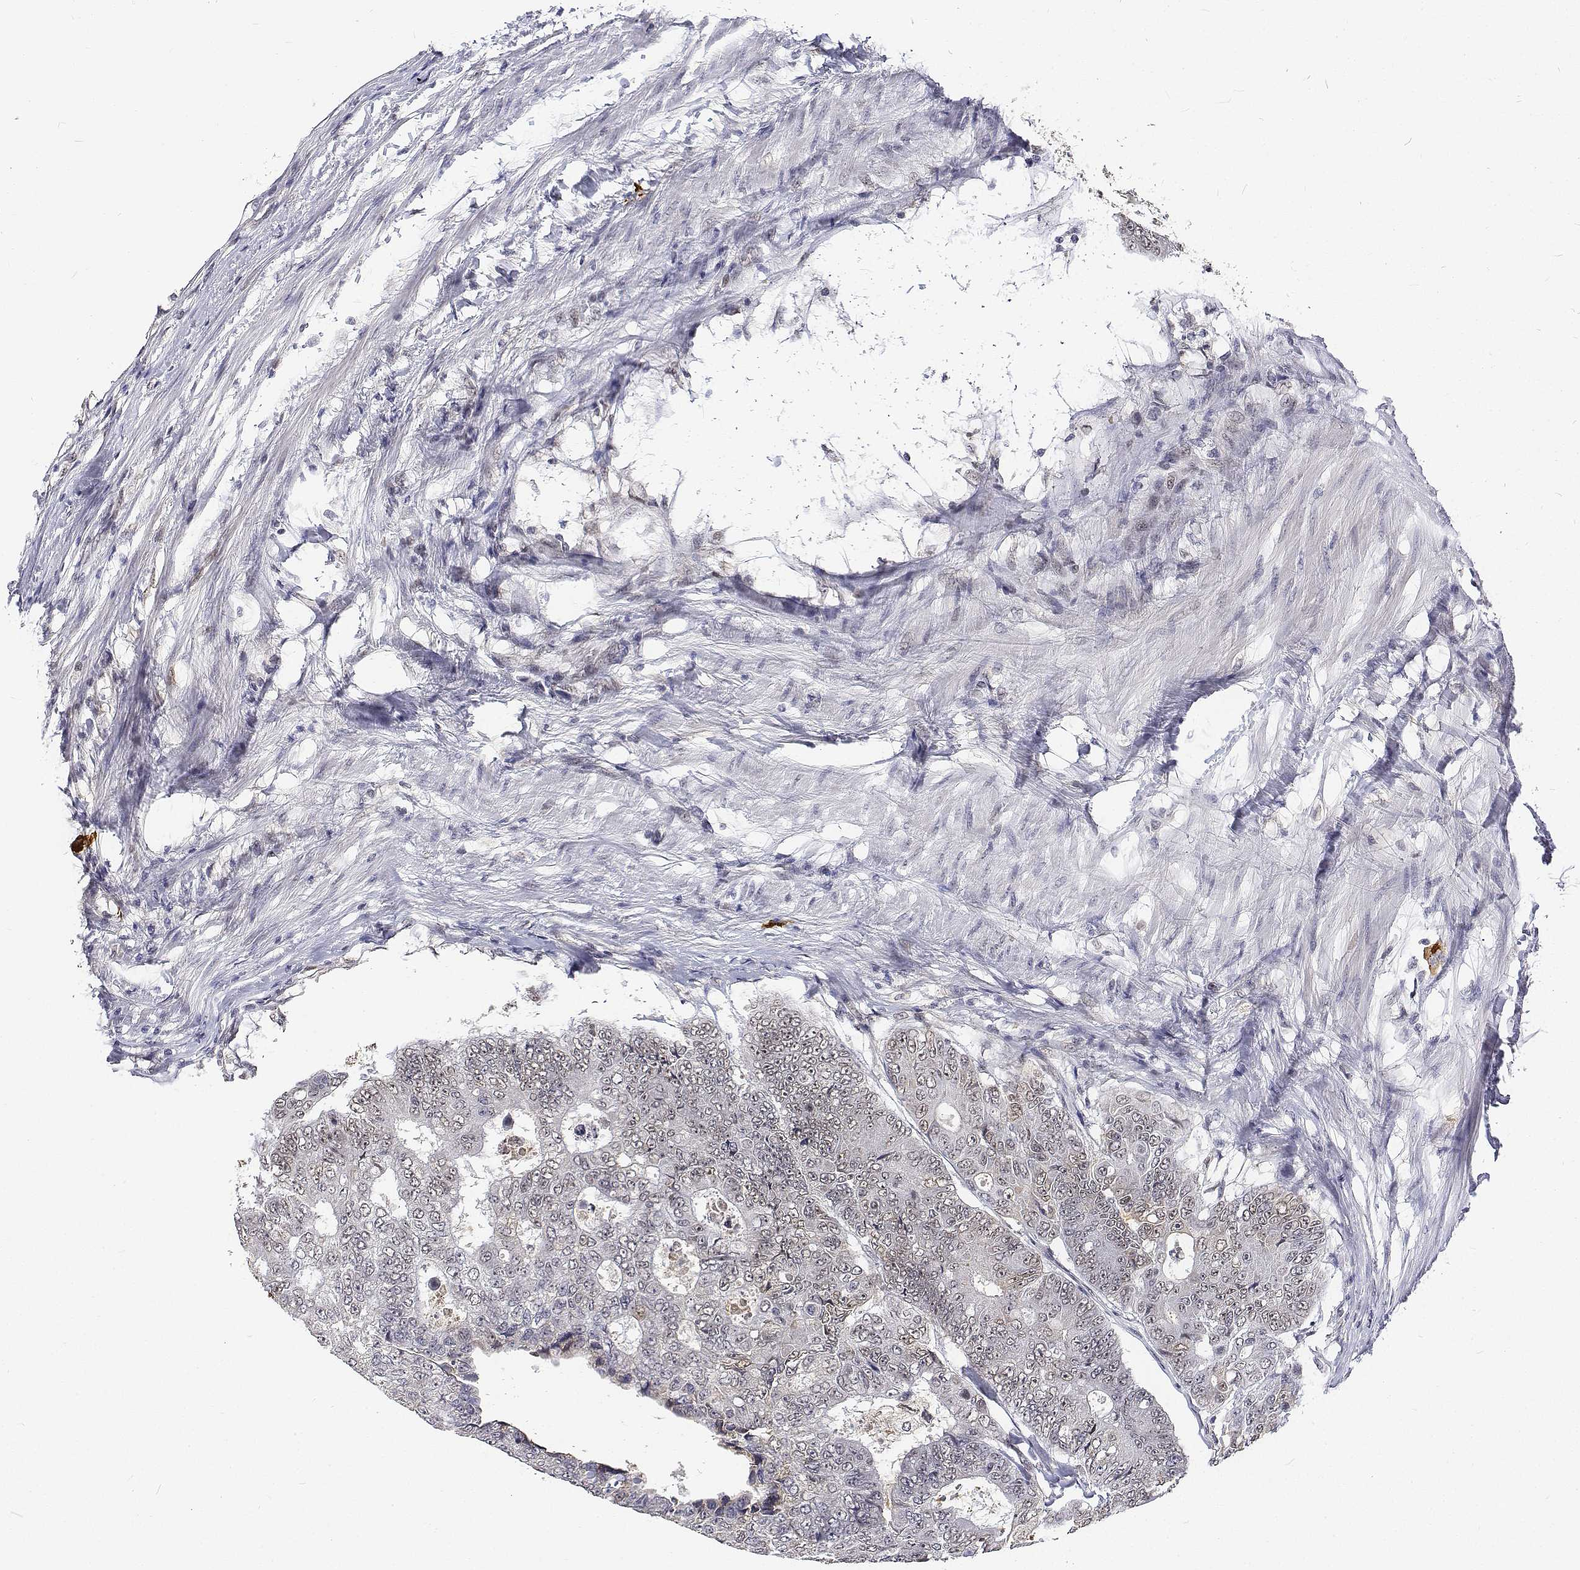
{"staining": {"intensity": "negative", "quantity": "none", "location": "none"}, "tissue": "colorectal cancer", "cell_type": "Tumor cells", "image_type": "cancer", "snomed": [{"axis": "morphology", "description": "Adenocarcinoma, NOS"}, {"axis": "topography", "description": "Colon"}], "caption": "Immunohistochemistry micrograph of human colorectal cancer stained for a protein (brown), which displays no positivity in tumor cells.", "gene": "ATRX", "patient": {"sex": "female", "age": 48}}